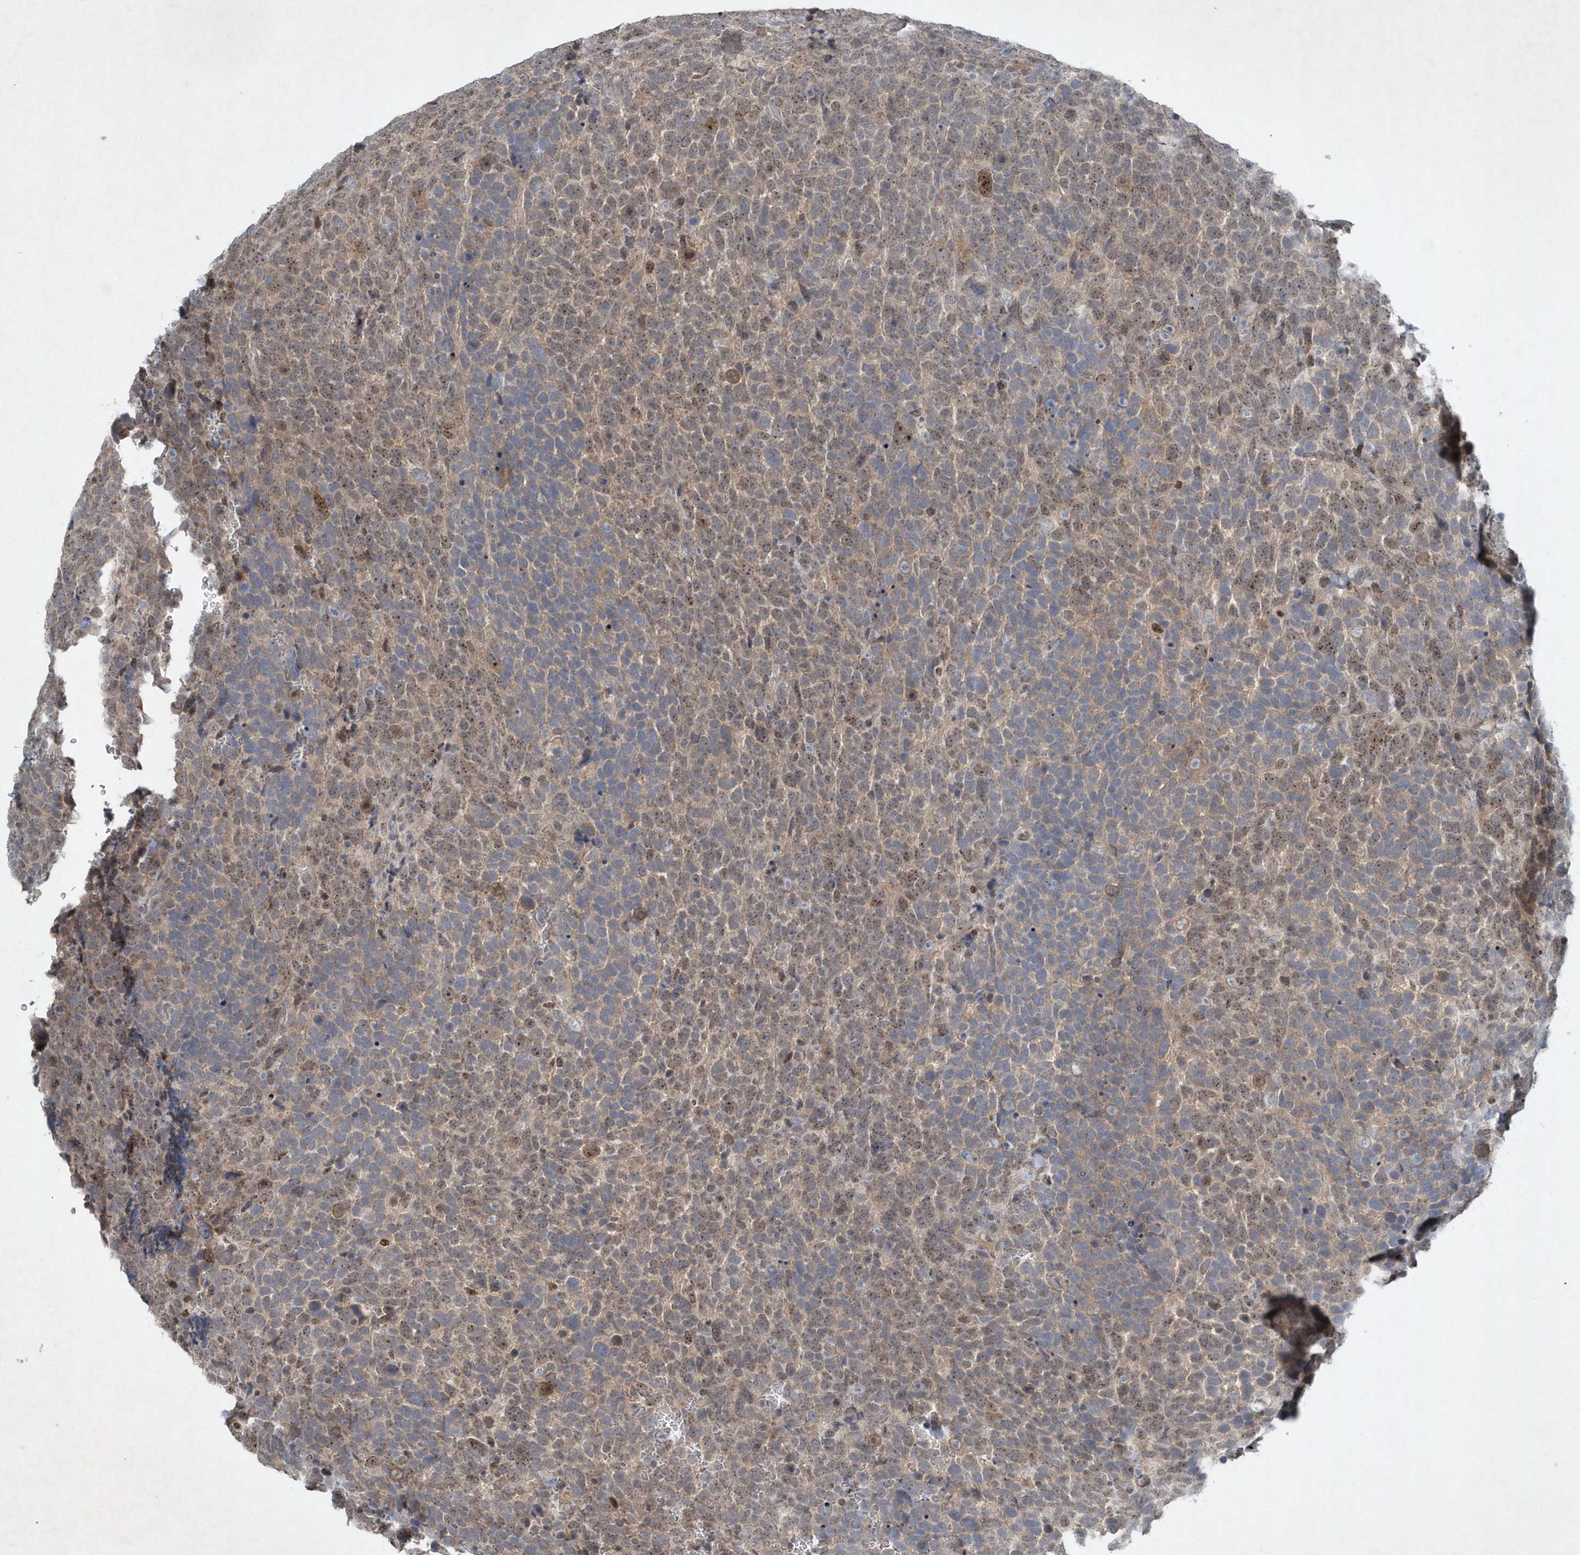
{"staining": {"intensity": "weak", "quantity": "25%-75%", "location": "nuclear"}, "tissue": "urothelial cancer", "cell_type": "Tumor cells", "image_type": "cancer", "snomed": [{"axis": "morphology", "description": "Urothelial carcinoma, High grade"}, {"axis": "topography", "description": "Urinary bladder"}], "caption": "Urothelial cancer stained for a protein (brown) displays weak nuclear positive expression in approximately 25%-75% of tumor cells.", "gene": "QTRT2", "patient": {"sex": "female", "age": 82}}